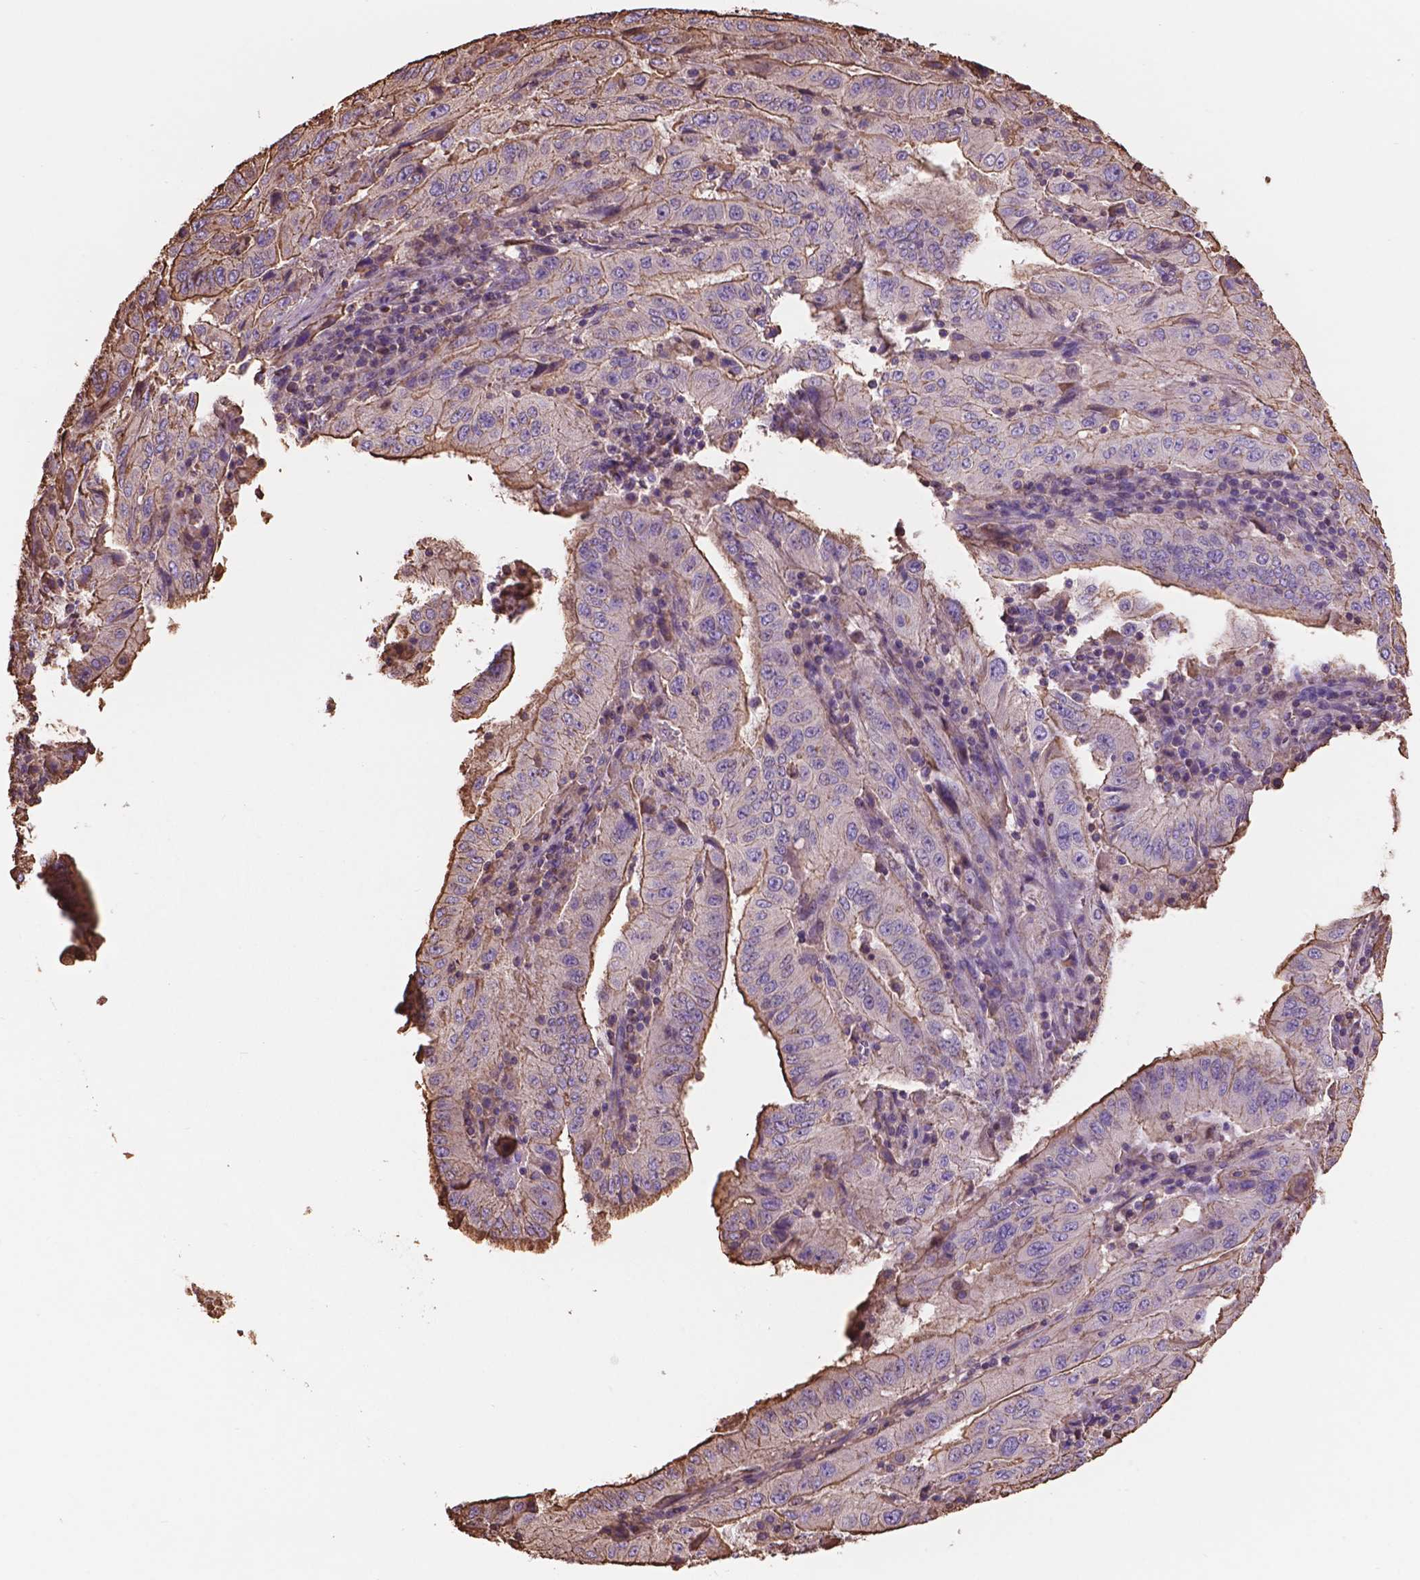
{"staining": {"intensity": "moderate", "quantity": "25%-75%", "location": "cytoplasmic/membranous"}, "tissue": "pancreatic cancer", "cell_type": "Tumor cells", "image_type": "cancer", "snomed": [{"axis": "morphology", "description": "Adenocarcinoma, NOS"}, {"axis": "topography", "description": "Pancreas"}], "caption": "Tumor cells show moderate cytoplasmic/membranous expression in approximately 25%-75% of cells in pancreatic adenocarcinoma. Nuclei are stained in blue.", "gene": "NIPA2", "patient": {"sex": "male", "age": 63}}